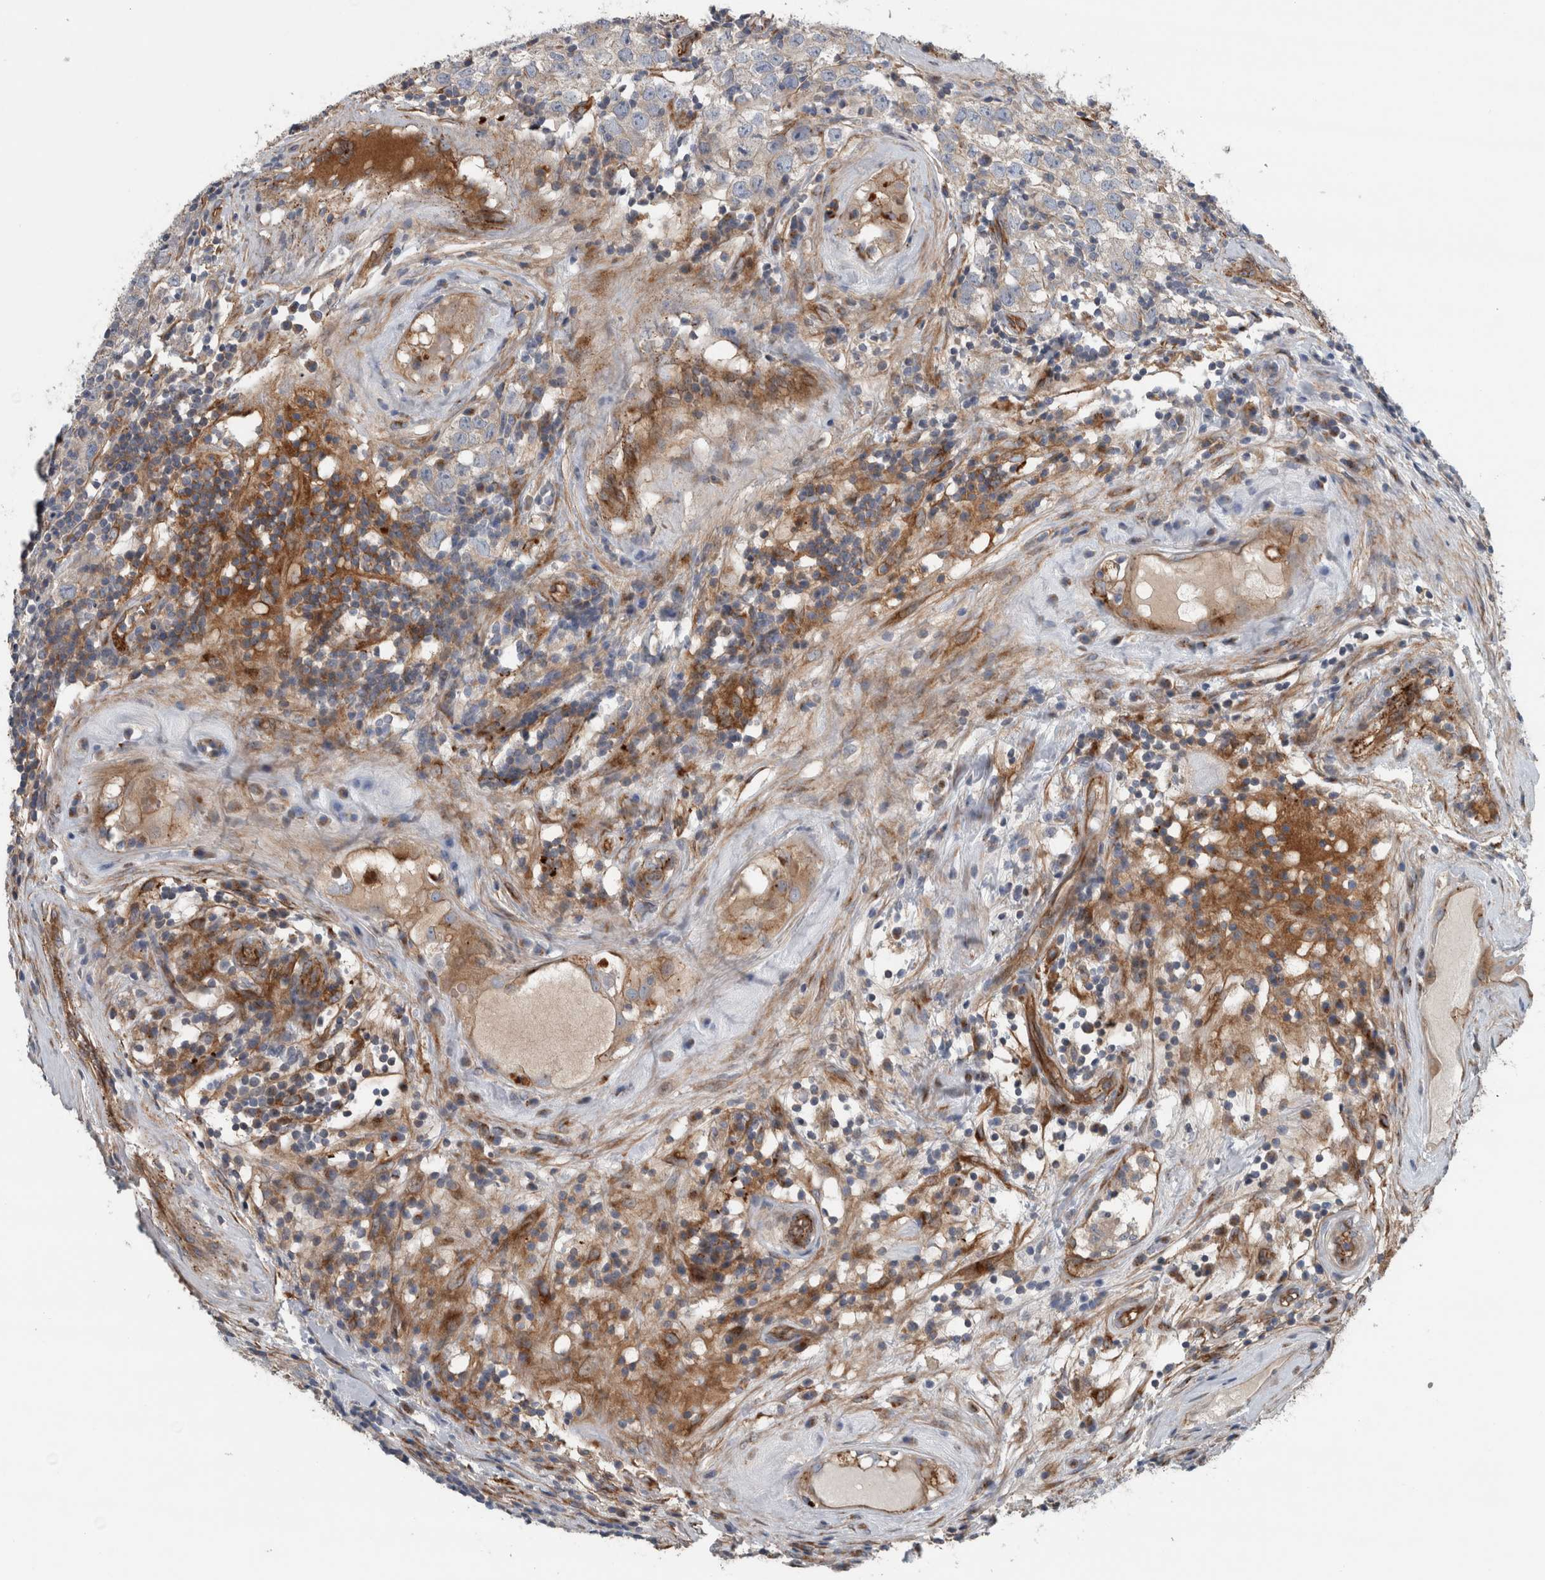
{"staining": {"intensity": "negative", "quantity": "none", "location": "none"}, "tissue": "testis cancer", "cell_type": "Tumor cells", "image_type": "cancer", "snomed": [{"axis": "morphology", "description": "Seminoma, NOS"}, {"axis": "morphology", "description": "Carcinoma, Embryonal, NOS"}, {"axis": "topography", "description": "Testis"}], "caption": "The micrograph displays no significant staining in tumor cells of testis embryonal carcinoma.", "gene": "GLT8D2", "patient": {"sex": "male", "age": 28}}